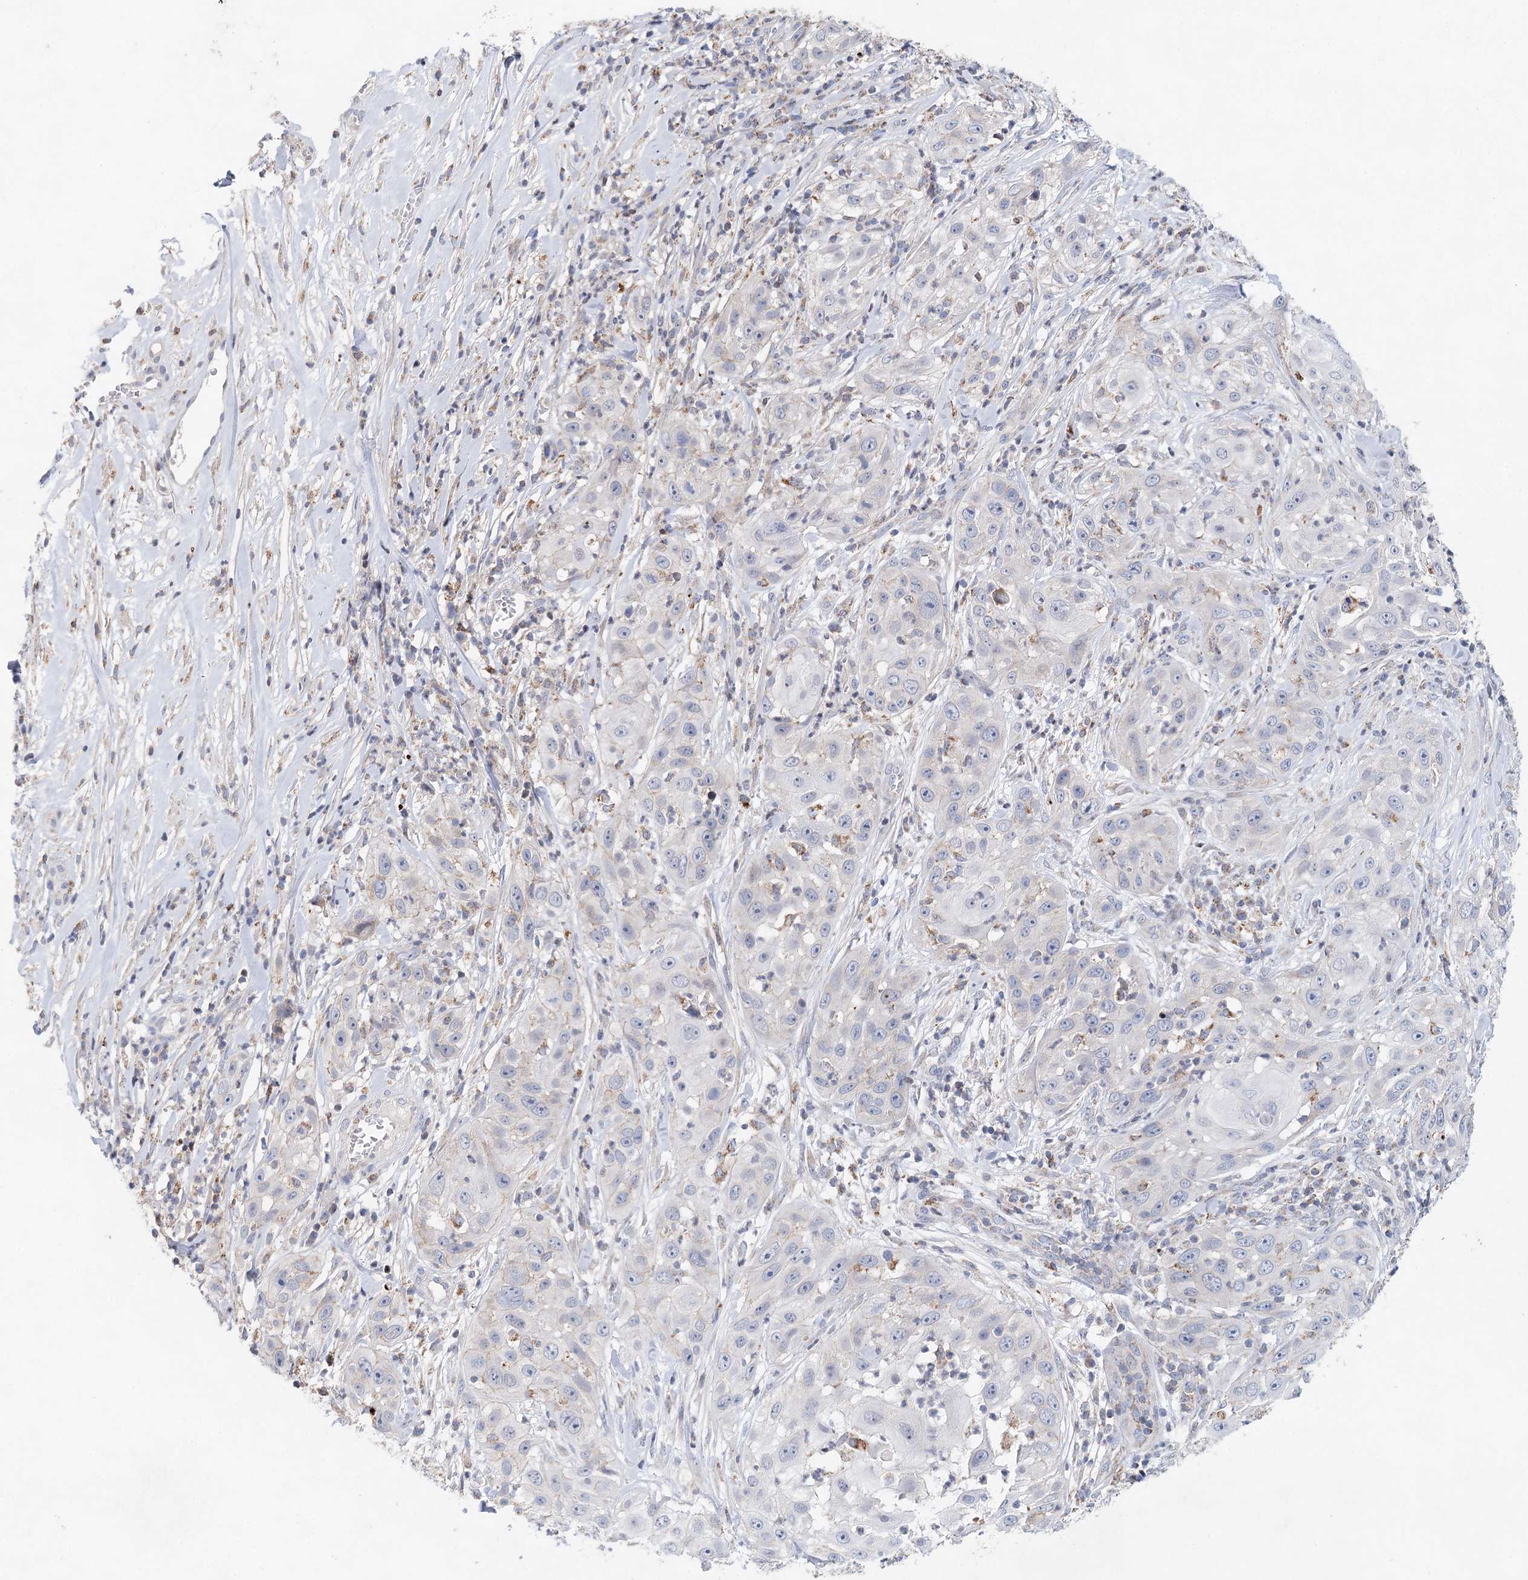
{"staining": {"intensity": "negative", "quantity": "none", "location": "none"}, "tissue": "skin cancer", "cell_type": "Tumor cells", "image_type": "cancer", "snomed": [{"axis": "morphology", "description": "Squamous cell carcinoma, NOS"}, {"axis": "topography", "description": "Skin"}], "caption": "Tumor cells are negative for brown protein staining in skin squamous cell carcinoma.", "gene": "XPO6", "patient": {"sex": "female", "age": 44}}